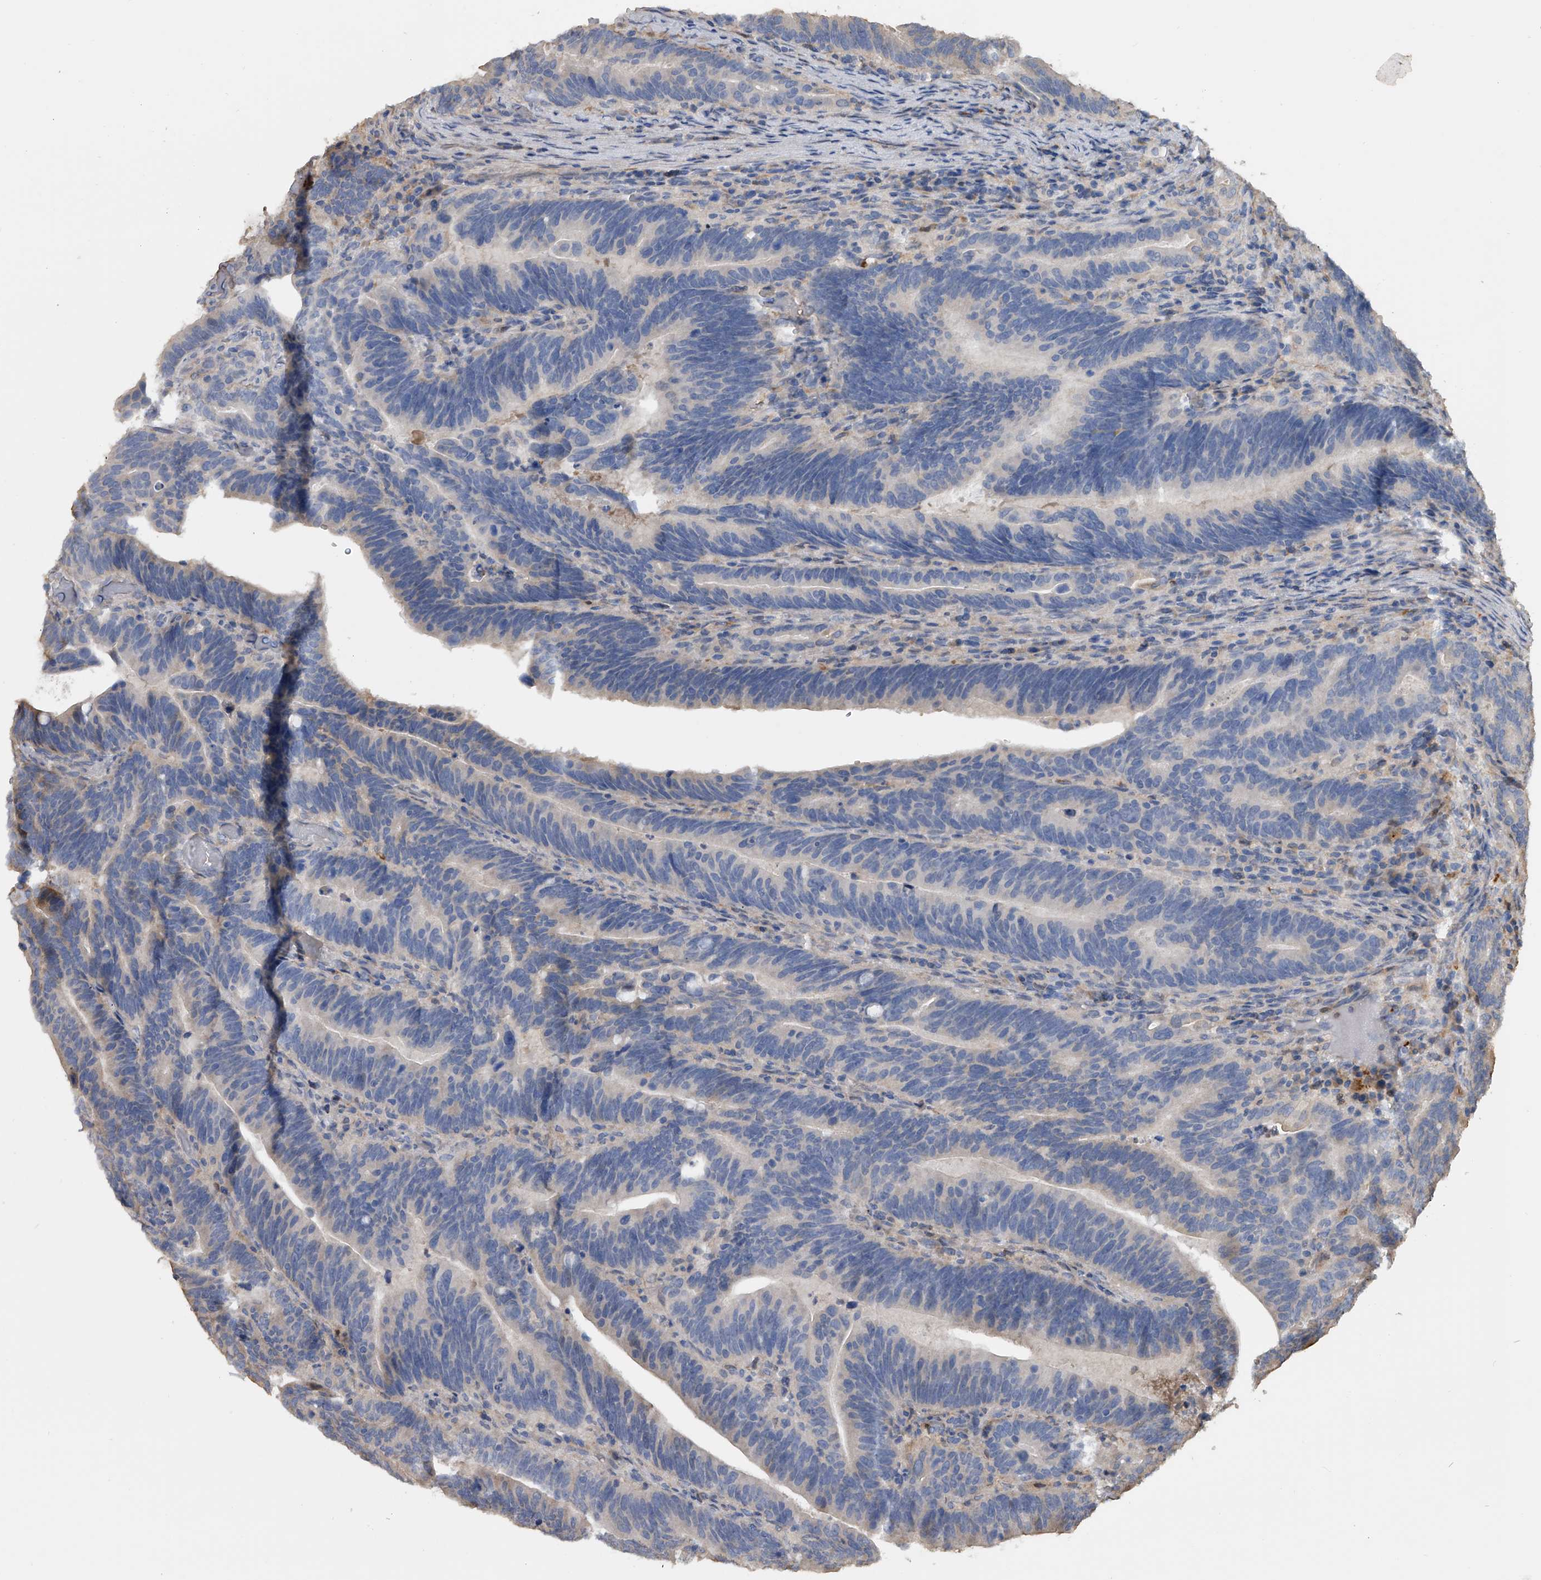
{"staining": {"intensity": "negative", "quantity": "none", "location": "none"}, "tissue": "colorectal cancer", "cell_type": "Tumor cells", "image_type": "cancer", "snomed": [{"axis": "morphology", "description": "Adenocarcinoma, NOS"}, {"axis": "topography", "description": "Colon"}], "caption": "This is an IHC photomicrograph of colorectal cancer (adenocarcinoma). There is no staining in tumor cells.", "gene": "DOCK9", "patient": {"sex": "female", "age": 66}}